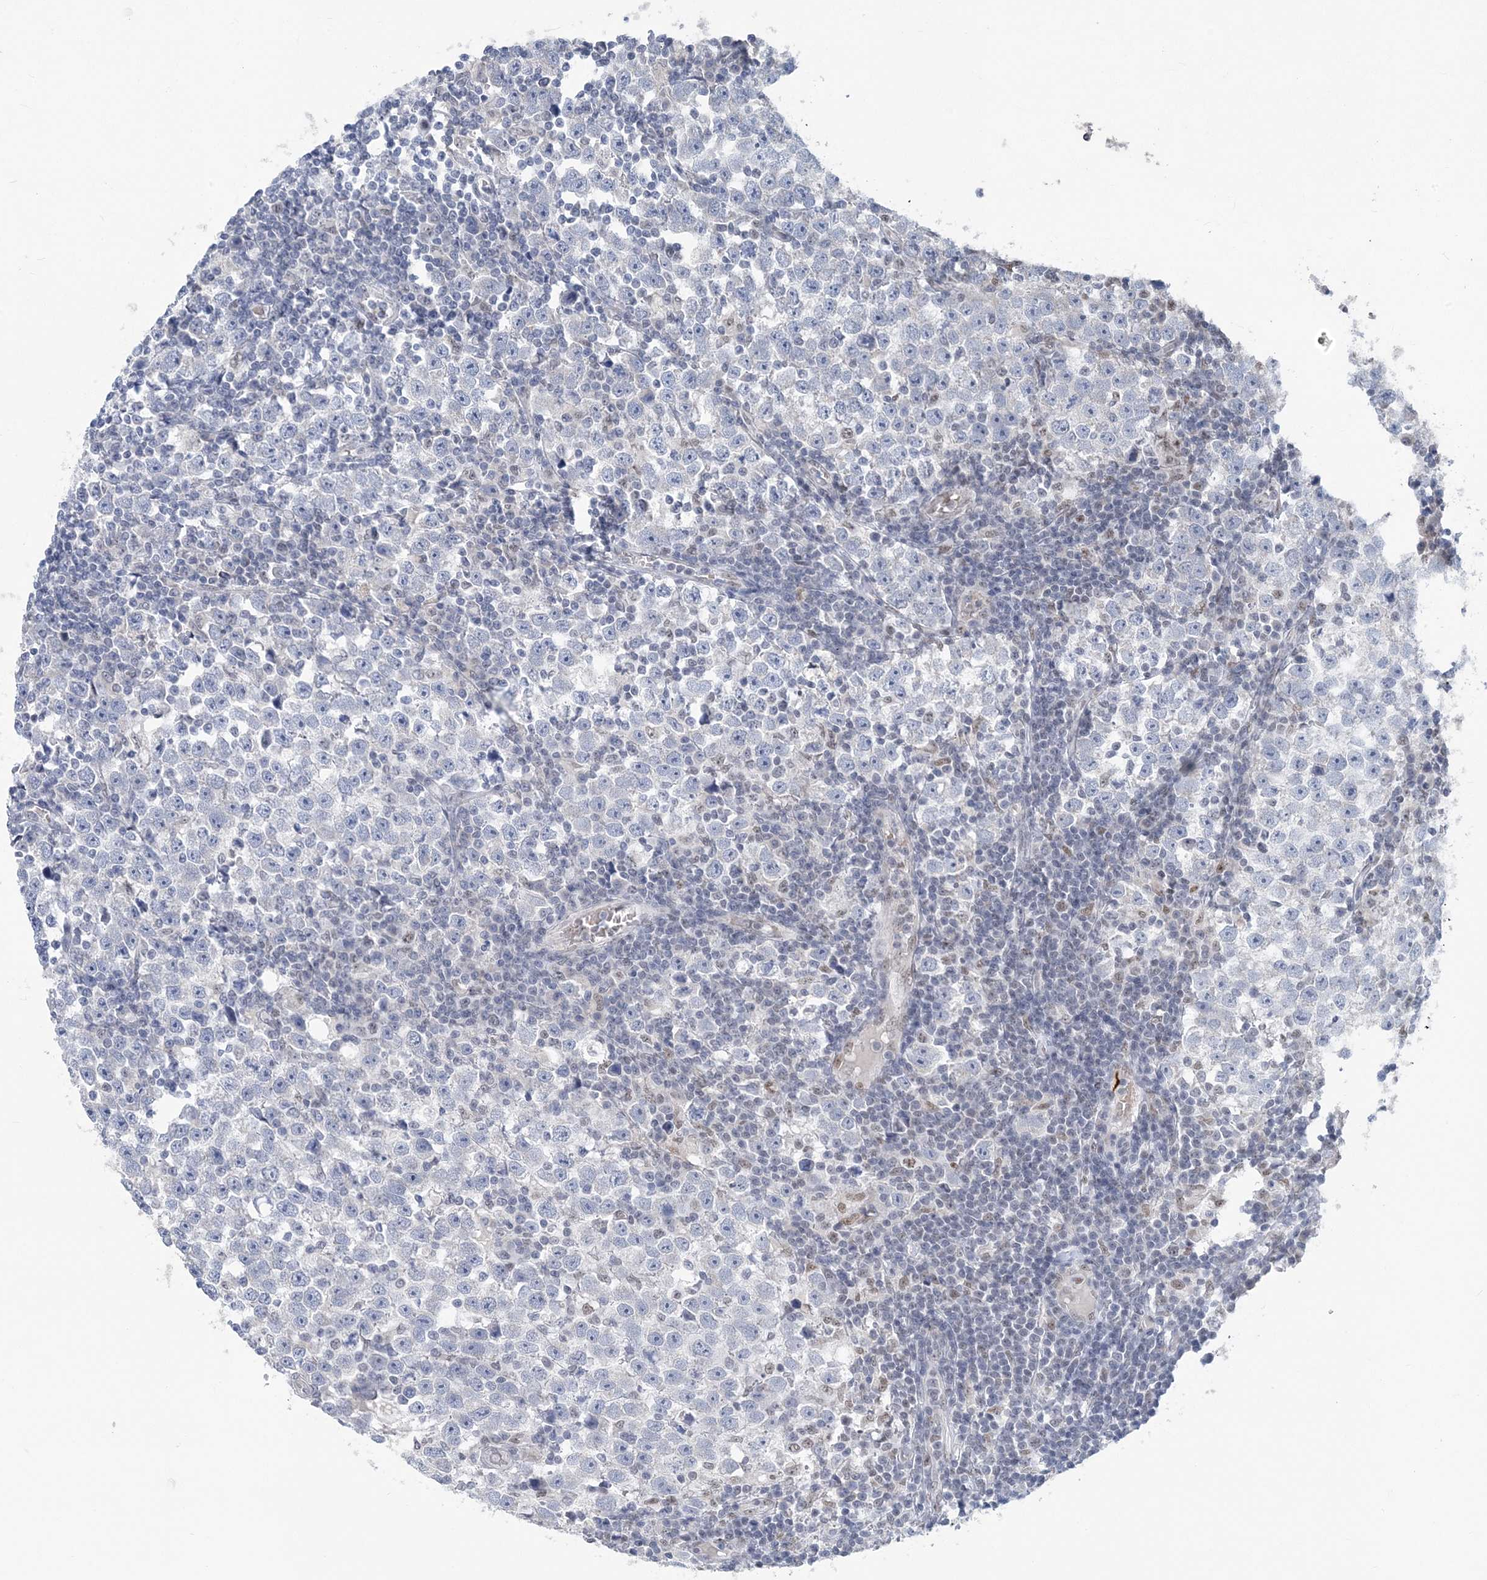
{"staining": {"intensity": "negative", "quantity": "none", "location": "none"}, "tissue": "testis cancer", "cell_type": "Tumor cells", "image_type": "cancer", "snomed": [{"axis": "morphology", "description": "Normal tissue, NOS"}, {"axis": "morphology", "description": "Seminoma, NOS"}, {"axis": "topography", "description": "Testis"}], "caption": "IHC image of neoplastic tissue: human testis cancer stained with DAB (3,3'-diaminobenzidine) displays no significant protein staining in tumor cells. The staining was performed using DAB to visualize the protein expression in brown, while the nuclei were stained in blue with hematoxylin (Magnification: 20x).", "gene": "ZBTB7A", "patient": {"sex": "male", "age": 43}}